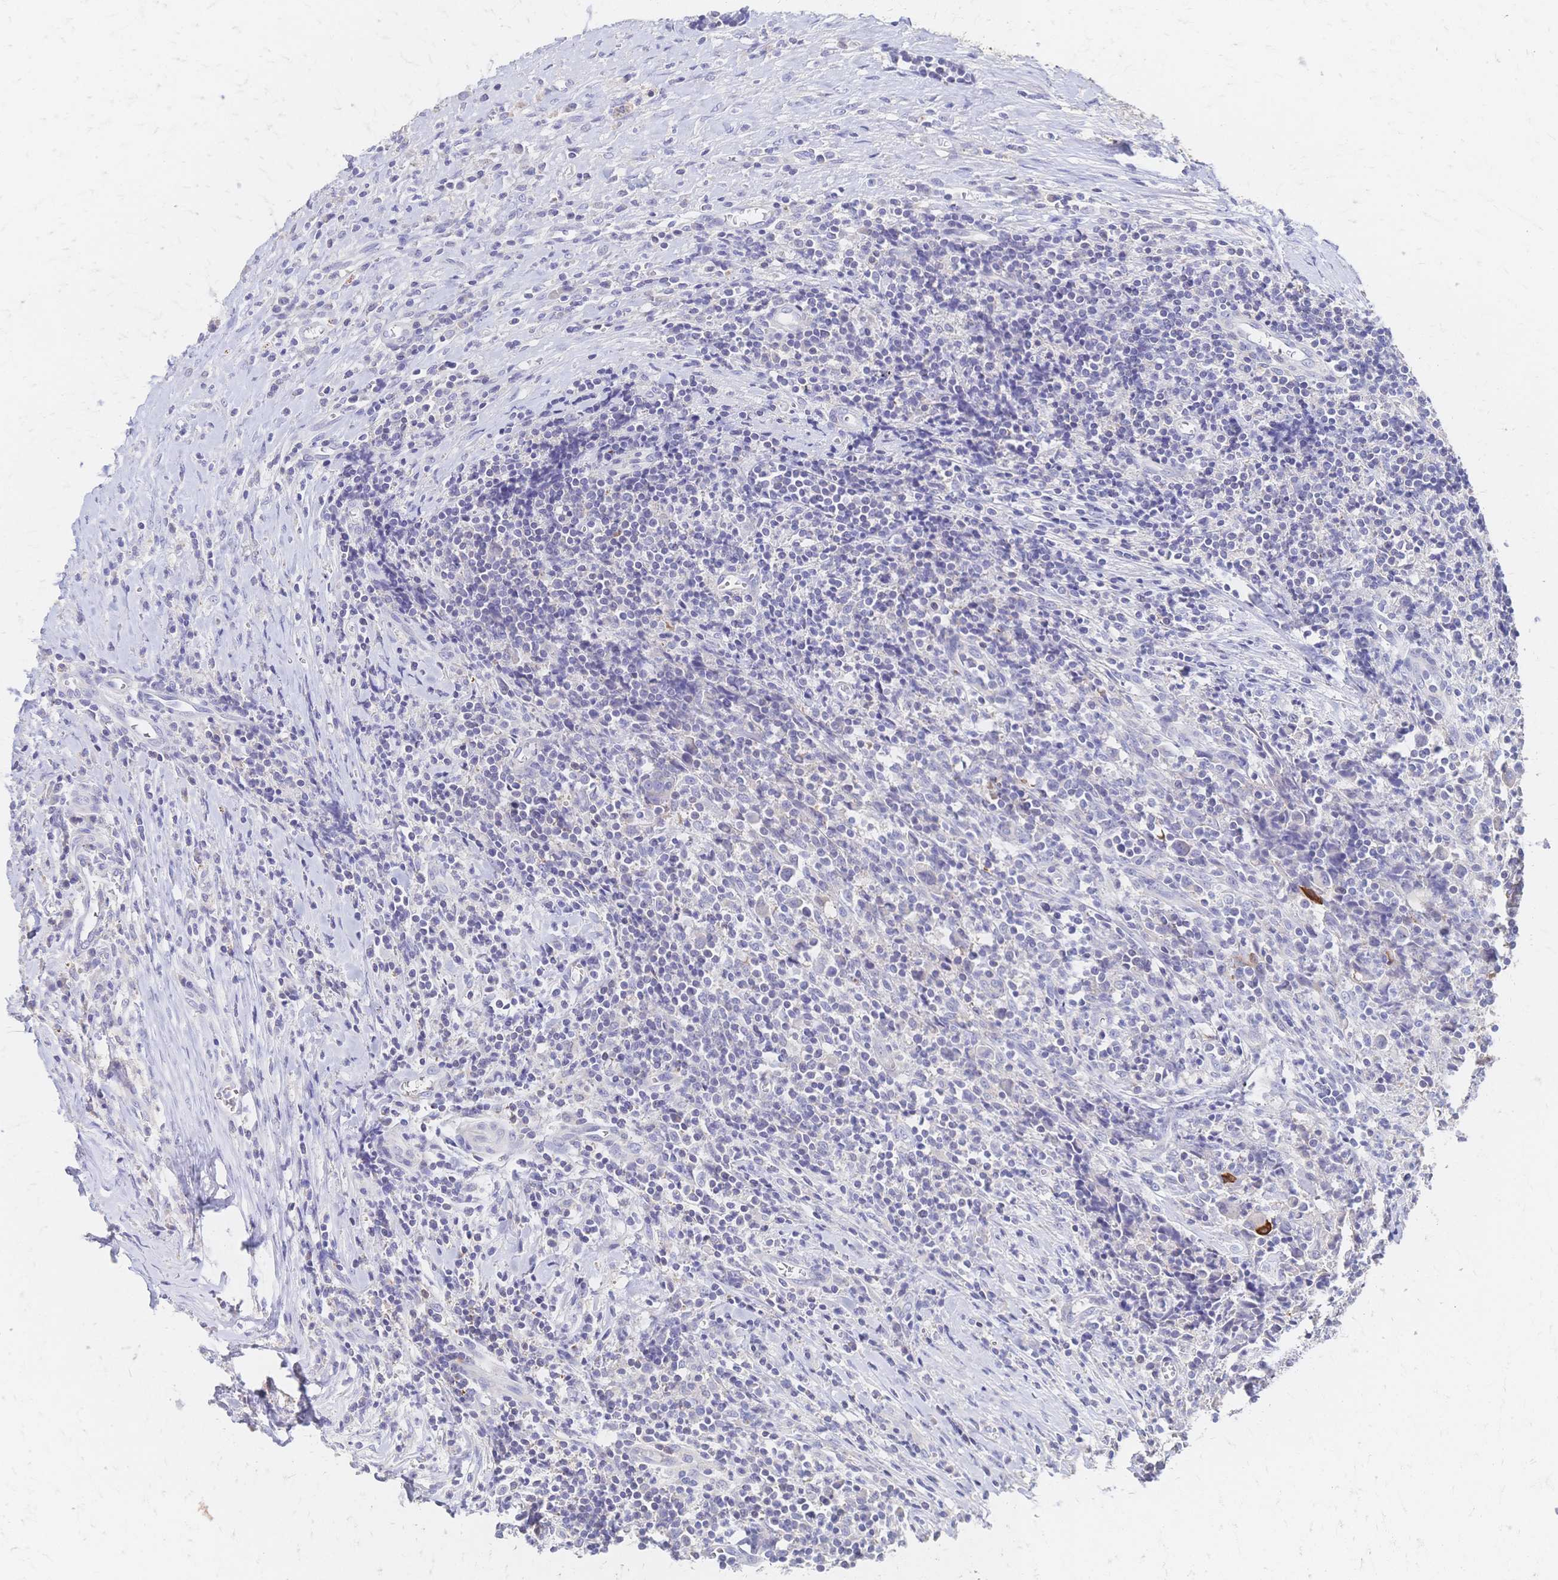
{"staining": {"intensity": "negative", "quantity": "none", "location": "none"}, "tissue": "lymphoma", "cell_type": "Tumor cells", "image_type": "cancer", "snomed": [{"axis": "morphology", "description": "Hodgkin's disease, NOS"}, {"axis": "topography", "description": "Thymus, NOS"}], "caption": "High power microscopy photomicrograph of an immunohistochemistry micrograph of Hodgkin's disease, revealing no significant expression in tumor cells.", "gene": "DTNB", "patient": {"sex": "female", "age": 17}}